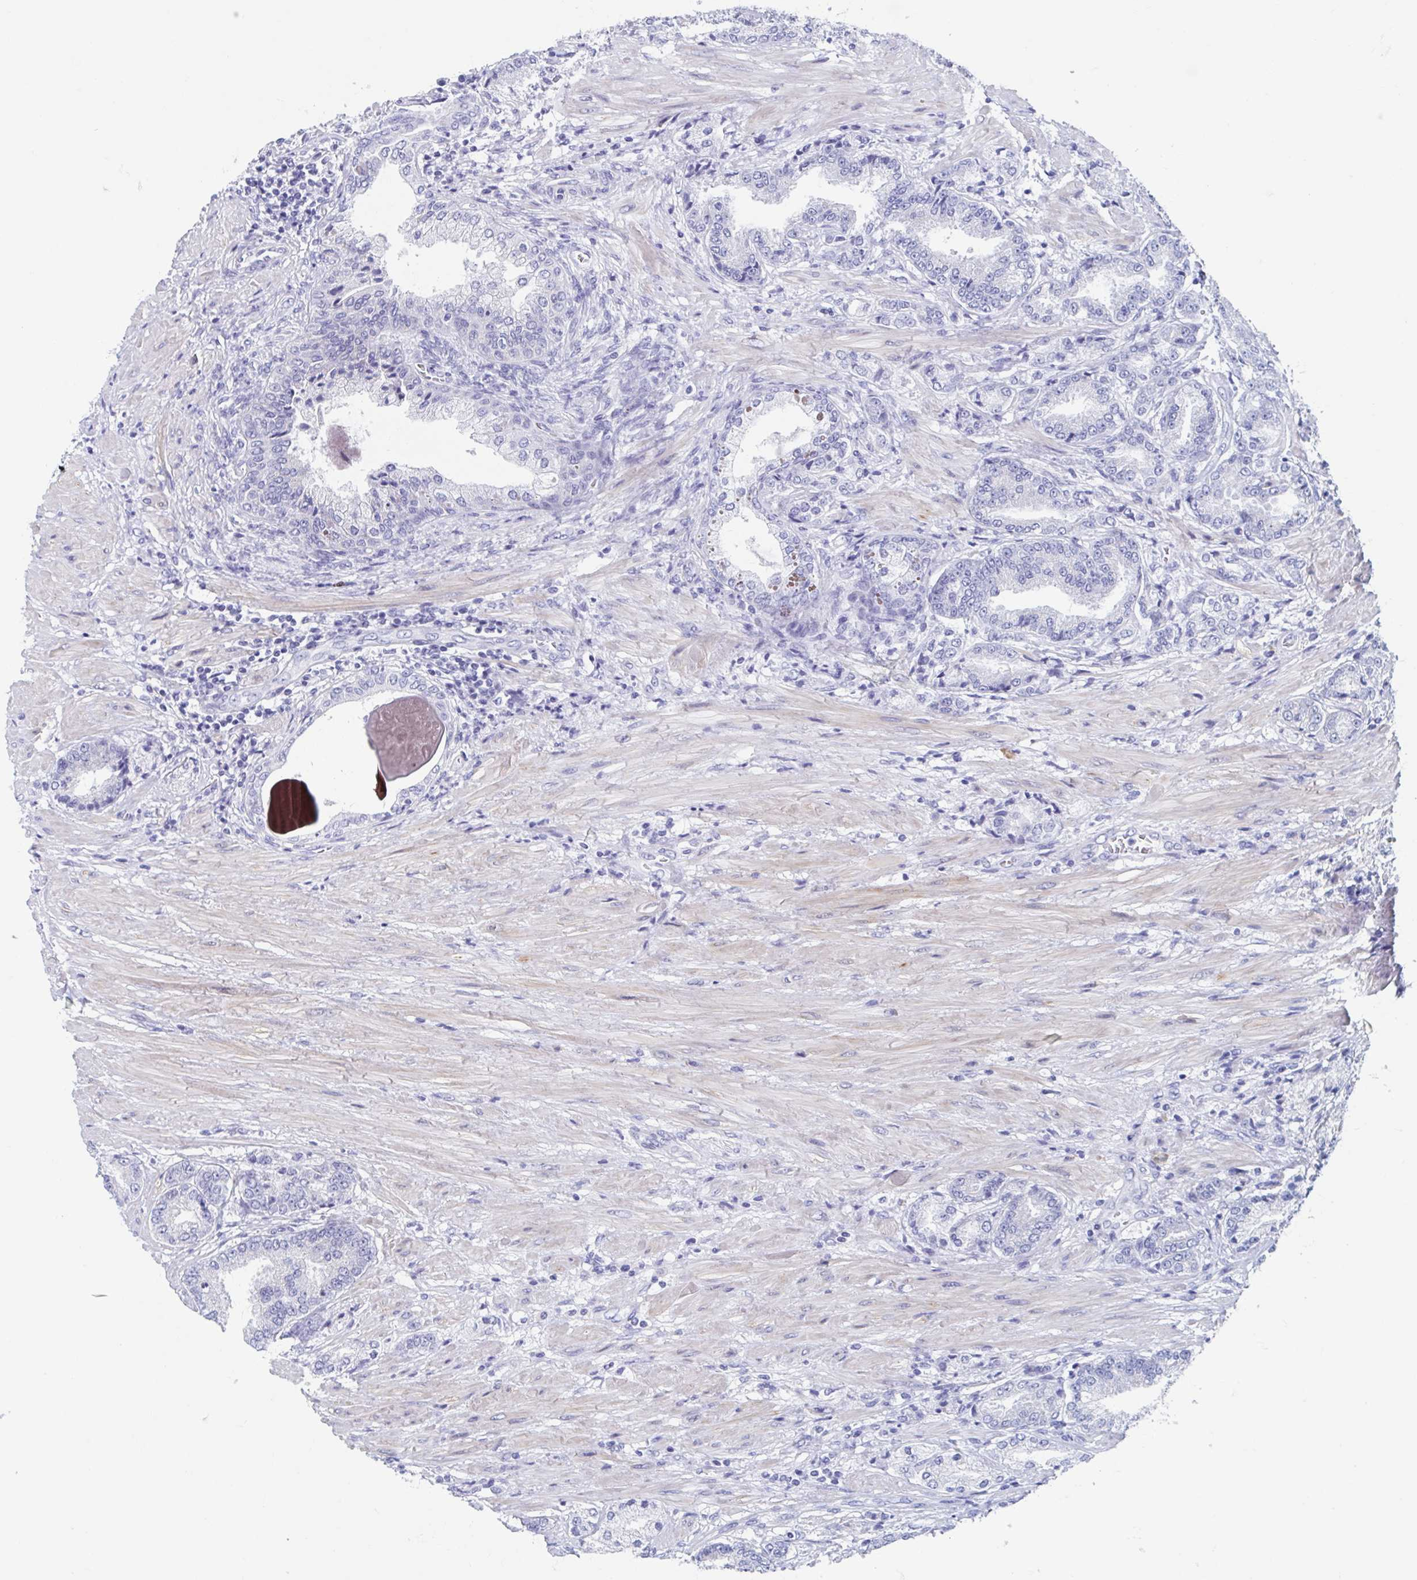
{"staining": {"intensity": "negative", "quantity": "none", "location": "none"}, "tissue": "prostate cancer", "cell_type": "Tumor cells", "image_type": "cancer", "snomed": [{"axis": "morphology", "description": "Adenocarcinoma, High grade"}, {"axis": "topography", "description": "Prostate and seminal vesicle, NOS"}], "caption": "Histopathology image shows no protein expression in tumor cells of prostate cancer tissue.", "gene": "SHCBP1L", "patient": {"sex": "male", "age": 61}}